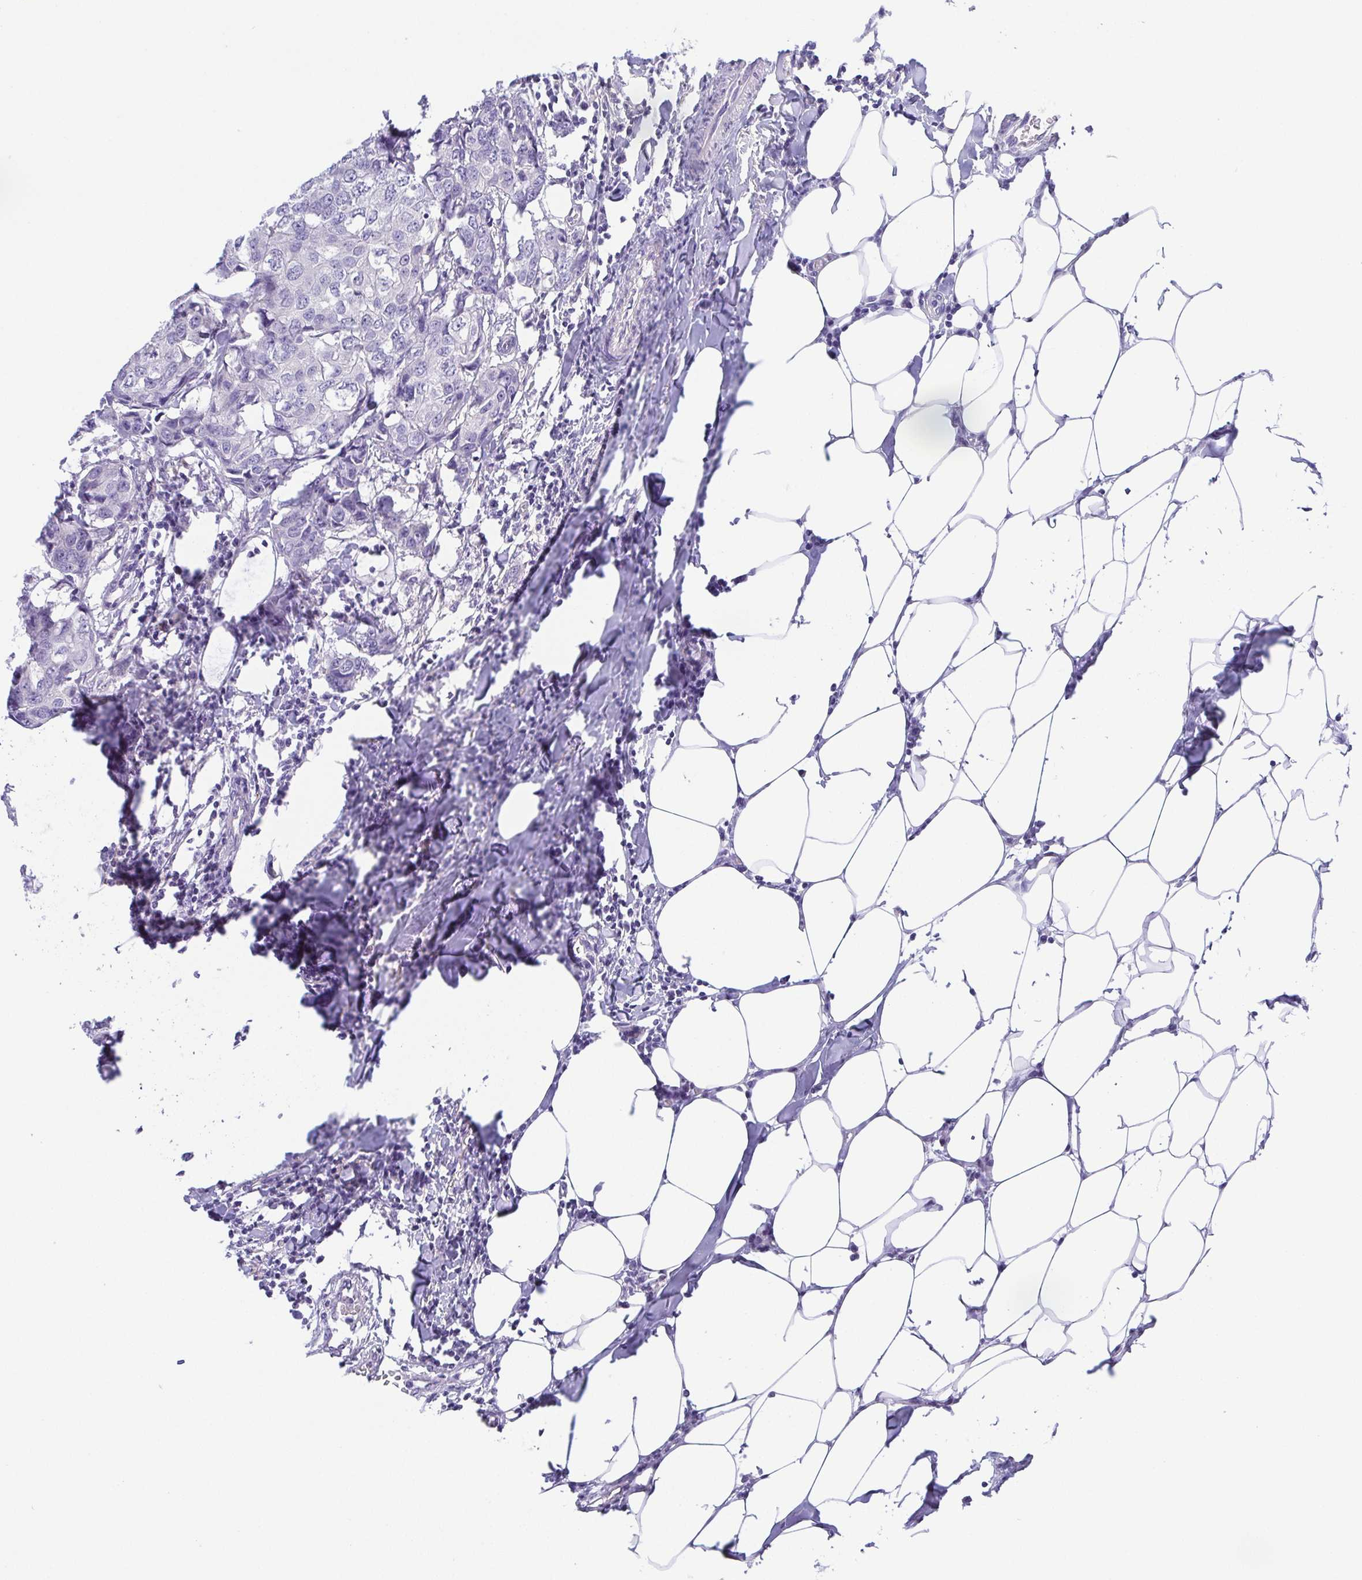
{"staining": {"intensity": "negative", "quantity": "none", "location": "none"}, "tissue": "breast cancer", "cell_type": "Tumor cells", "image_type": "cancer", "snomed": [{"axis": "morphology", "description": "Duct carcinoma"}, {"axis": "topography", "description": "Breast"}], "caption": "This is a photomicrograph of immunohistochemistry (IHC) staining of breast invasive ductal carcinoma, which shows no staining in tumor cells.", "gene": "PKDREJ", "patient": {"sex": "female", "age": 27}}